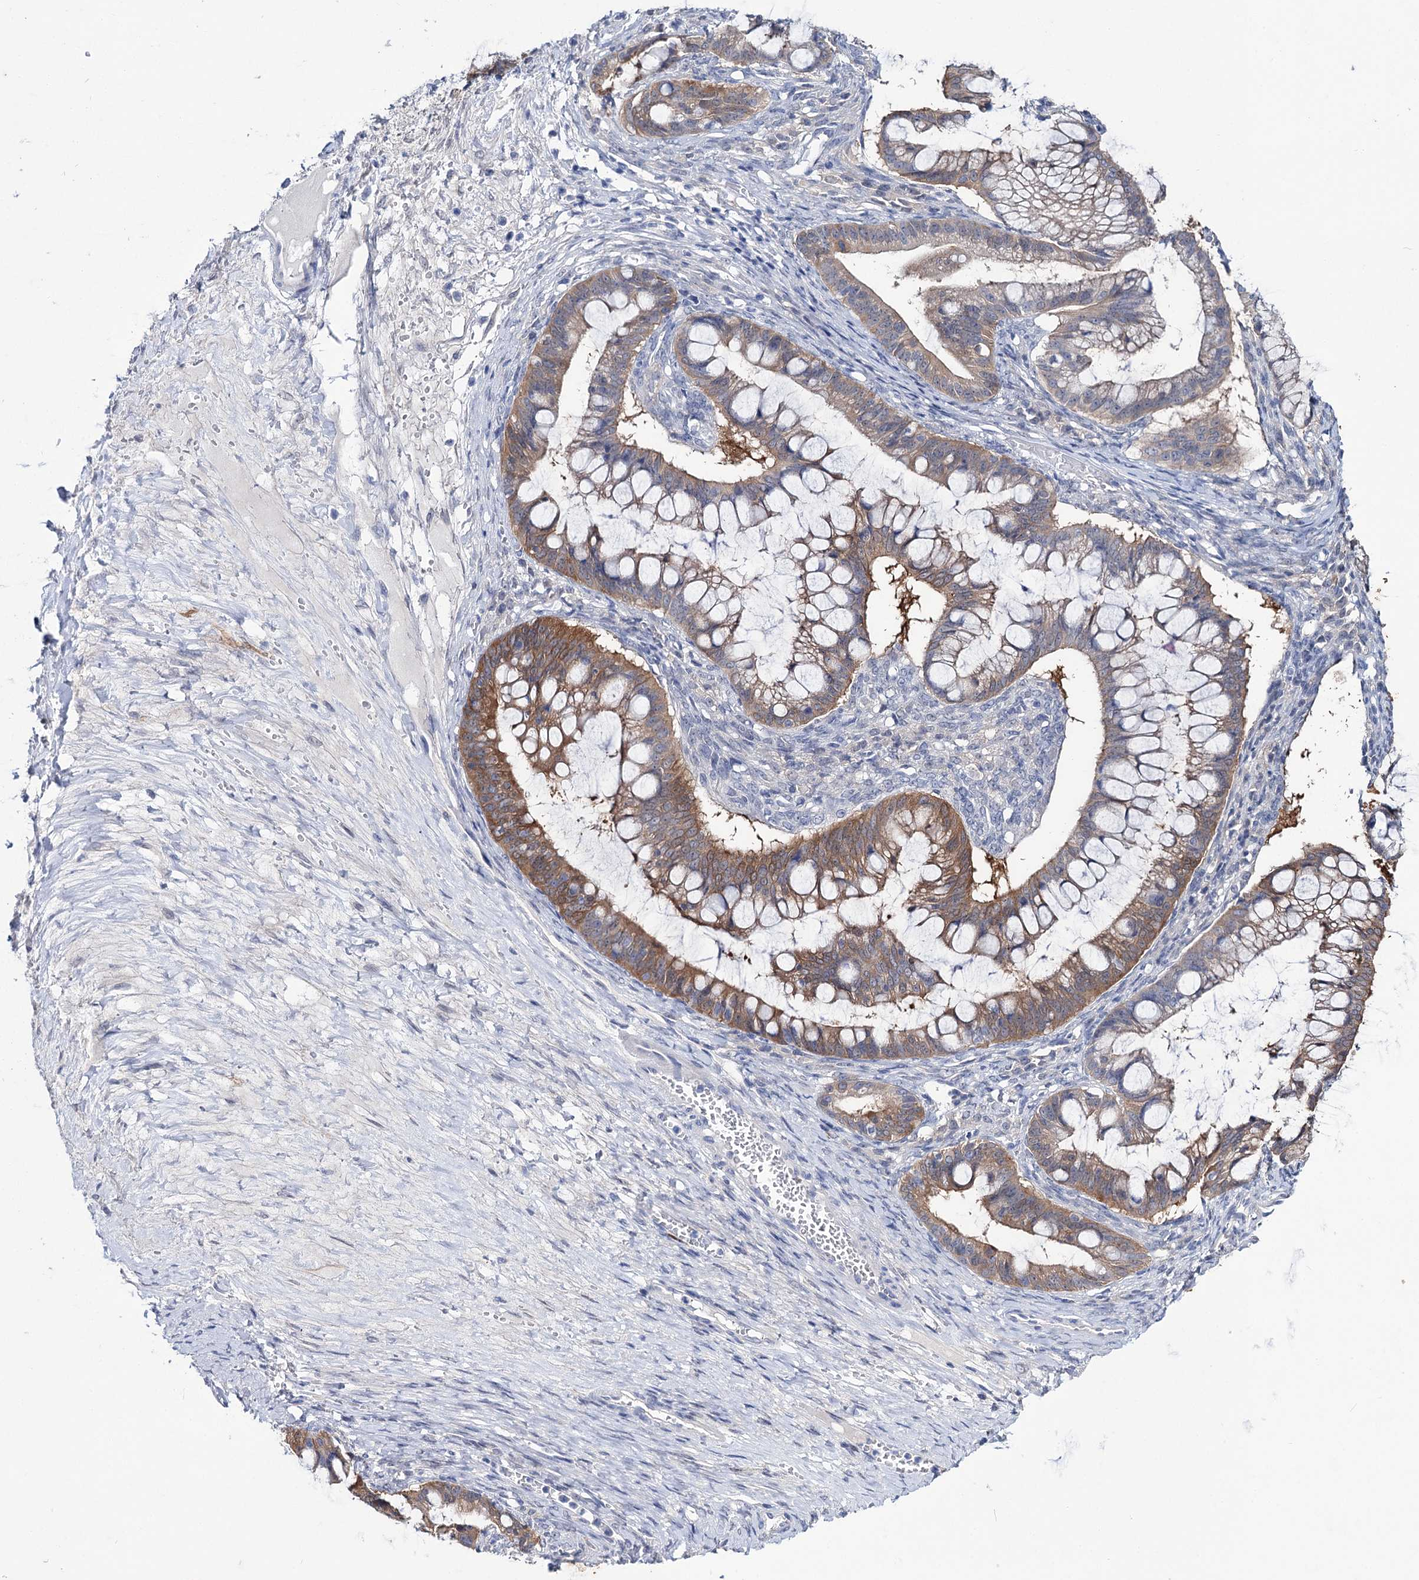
{"staining": {"intensity": "moderate", "quantity": ">75%", "location": "cytoplasmic/membranous"}, "tissue": "ovarian cancer", "cell_type": "Tumor cells", "image_type": "cancer", "snomed": [{"axis": "morphology", "description": "Cystadenocarcinoma, mucinous, NOS"}, {"axis": "topography", "description": "Ovary"}], "caption": "Tumor cells display medium levels of moderate cytoplasmic/membranous expression in approximately >75% of cells in human ovarian mucinous cystadenocarcinoma. (Brightfield microscopy of DAB IHC at high magnification).", "gene": "LYZL4", "patient": {"sex": "female", "age": 73}}